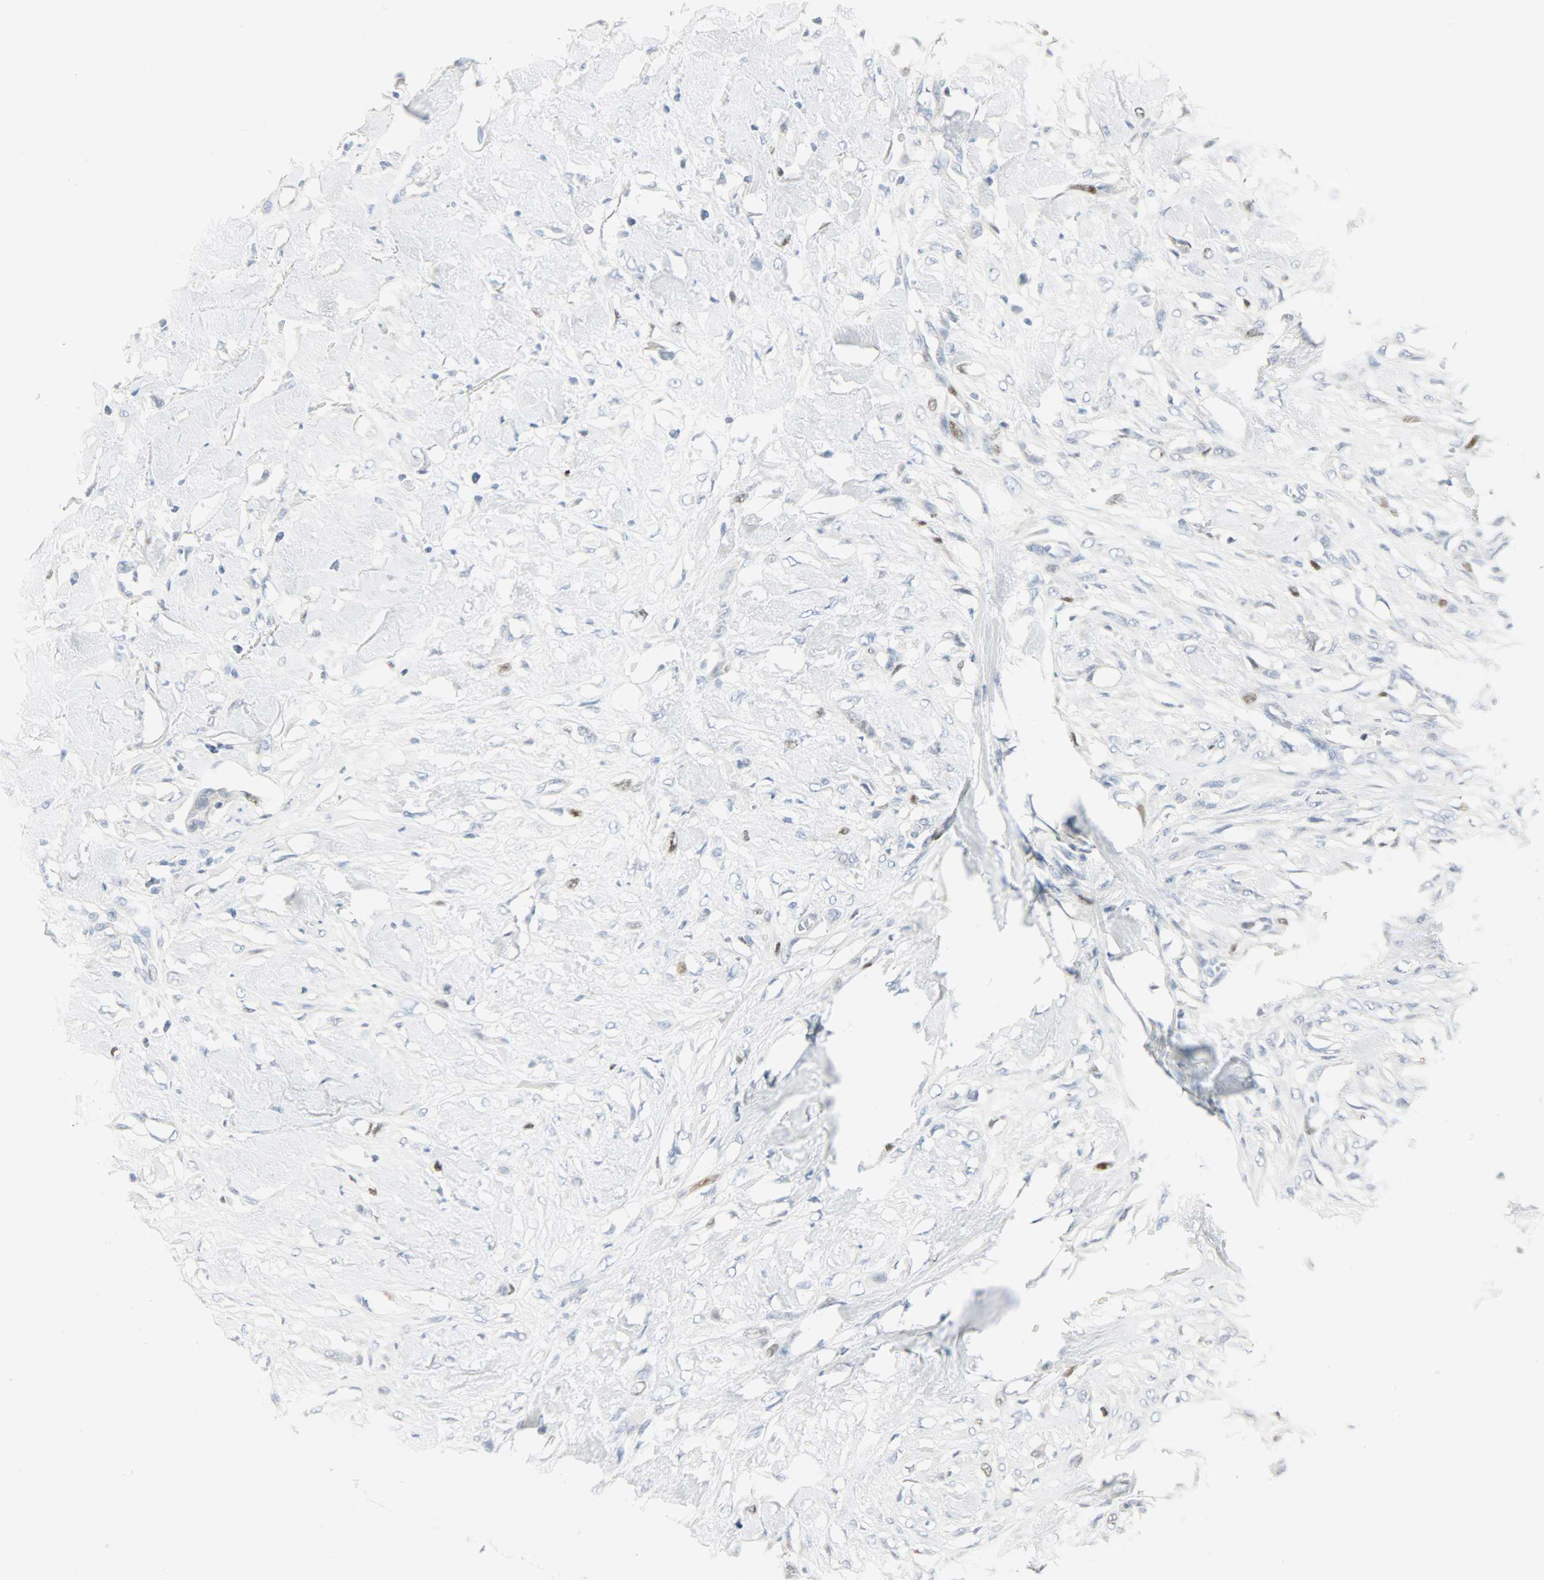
{"staining": {"intensity": "negative", "quantity": "none", "location": "none"}, "tissue": "skin cancer", "cell_type": "Tumor cells", "image_type": "cancer", "snomed": [{"axis": "morphology", "description": "Normal tissue, NOS"}, {"axis": "morphology", "description": "Squamous cell carcinoma, NOS"}, {"axis": "topography", "description": "Skin"}], "caption": "Immunohistochemistry (IHC) histopathology image of neoplastic tissue: squamous cell carcinoma (skin) stained with DAB (3,3'-diaminobenzidine) reveals no significant protein positivity in tumor cells.", "gene": "HELLS", "patient": {"sex": "female", "age": 59}}